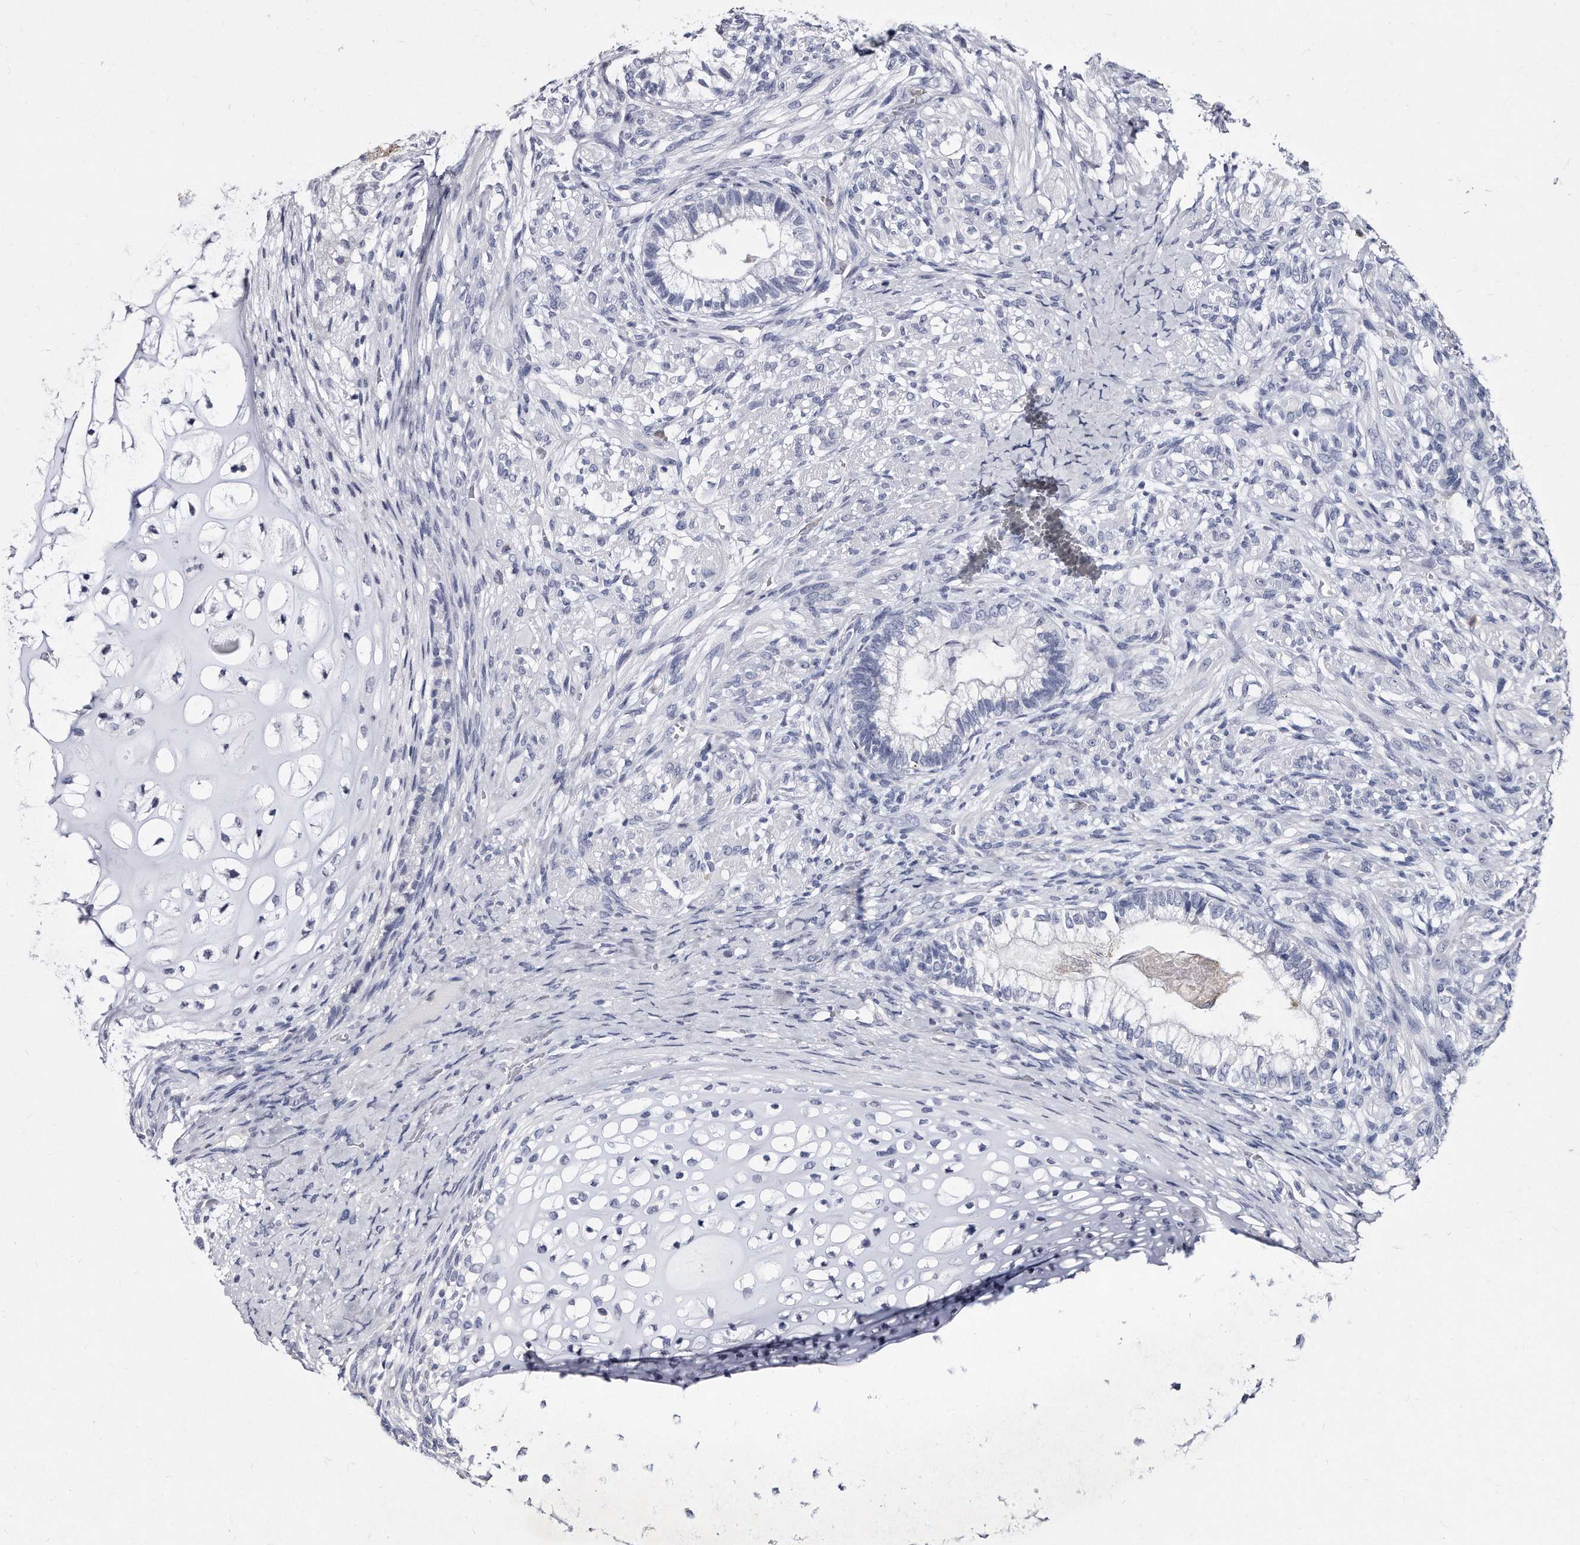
{"staining": {"intensity": "negative", "quantity": "none", "location": "none"}, "tissue": "testis cancer", "cell_type": "Tumor cells", "image_type": "cancer", "snomed": [{"axis": "morphology", "description": "Seminoma, NOS"}, {"axis": "morphology", "description": "Carcinoma, Embryonal, NOS"}, {"axis": "topography", "description": "Testis"}], "caption": "Image shows no protein positivity in tumor cells of testis cancer tissue.", "gene": "KLHDC3", "patient": {"sex": "male", "age": 28}}